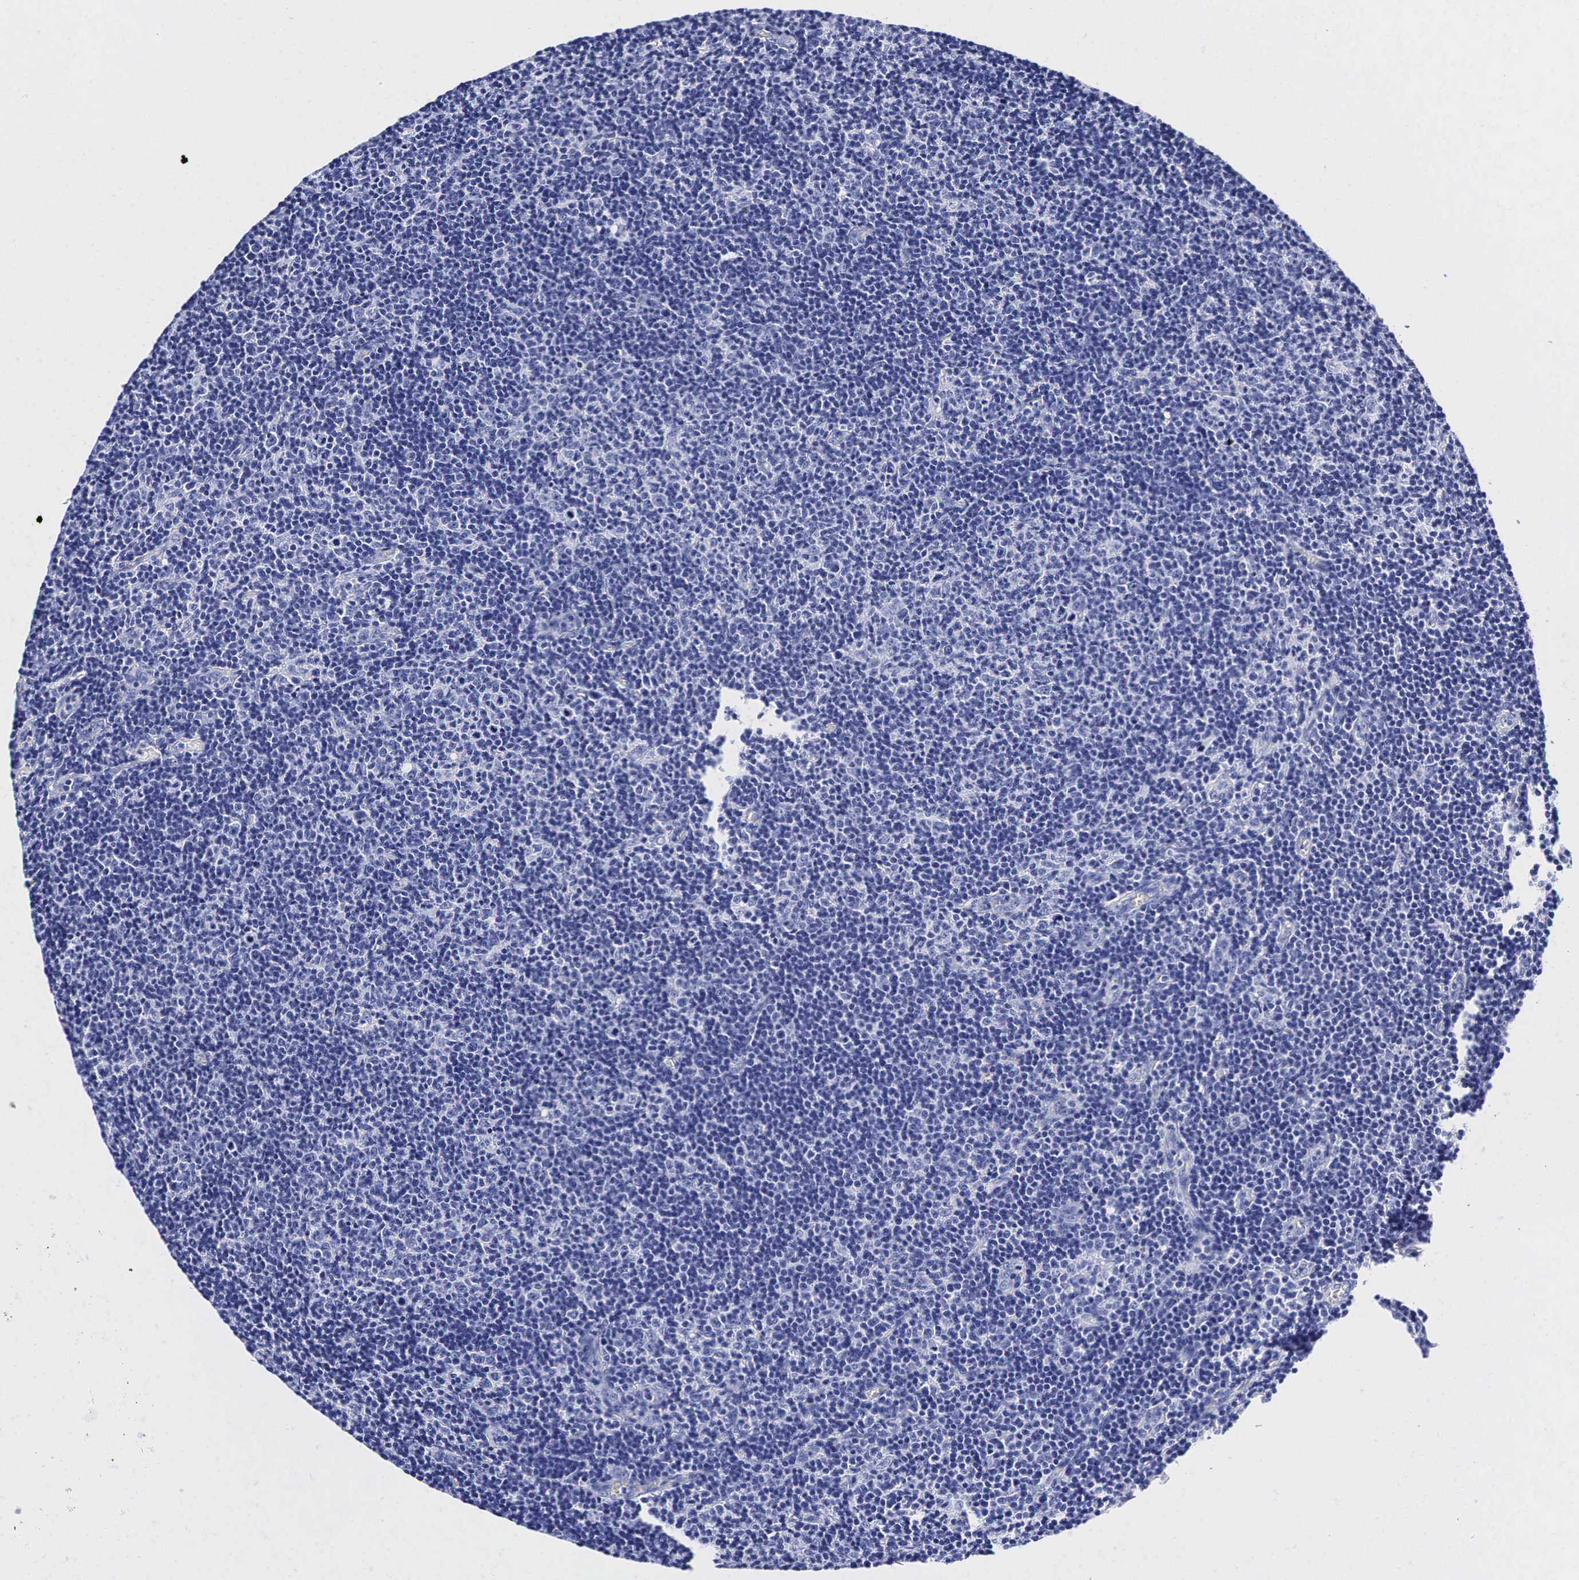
{"staining": {"intensity": "negative", "quantity": "none", "location": "none"}, "tissue": "lymphoma", "cell_type": "Tumor cells", "image_type": "cancer", "snomed": [{"axis": "morphology", "description": "Malignant lymphoma, non-Hodgkin's type, Low grade"}, {"axis": "topography", "description": "Lymph node"}], "caption": "Immunohistochemical staining of lymphoma displays no significant expression in tumor cells.", "gene": "TG", "patient": {"sex": "male", "age": 49}}